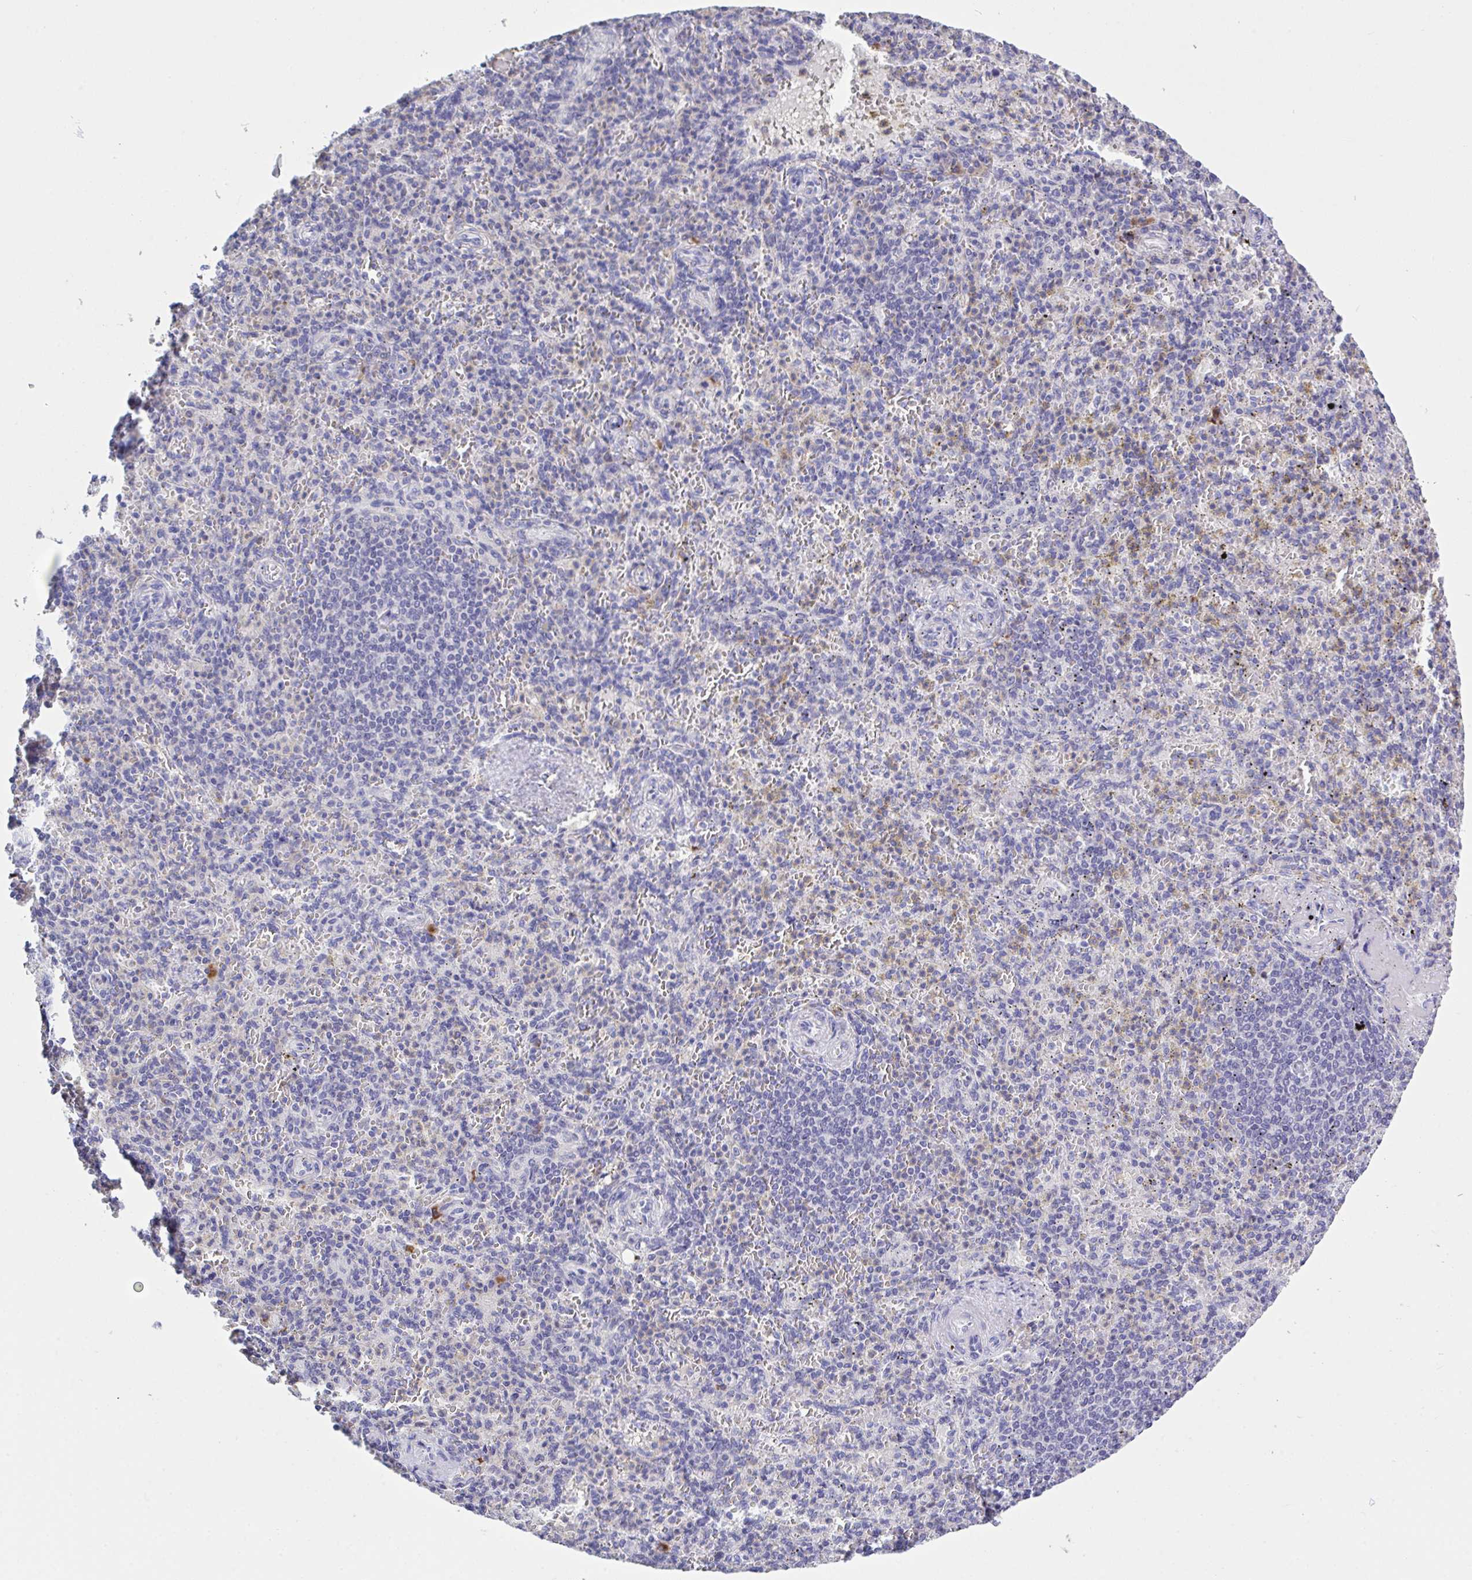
{"staining": {"intensity": "negative", "quantity": "none", "location": "none"}, "tissue": "spleen", "cell_type": "Cells in red pulp", "image_type": "normal", "snomed": [{"axis": "morphology", "description": "Normal tissue, NOS"}, {"axis": "topography", "description": "Spleen"}], "caption": "Cells in red pulp show no significant protein expression in benign spleen. (Brightfield microscopy of DAB (3,3'-diaminobenzidine) IHC at high magnification).", "gene": "LRRC58", "patient": {"sex": "female", "age": 74}}